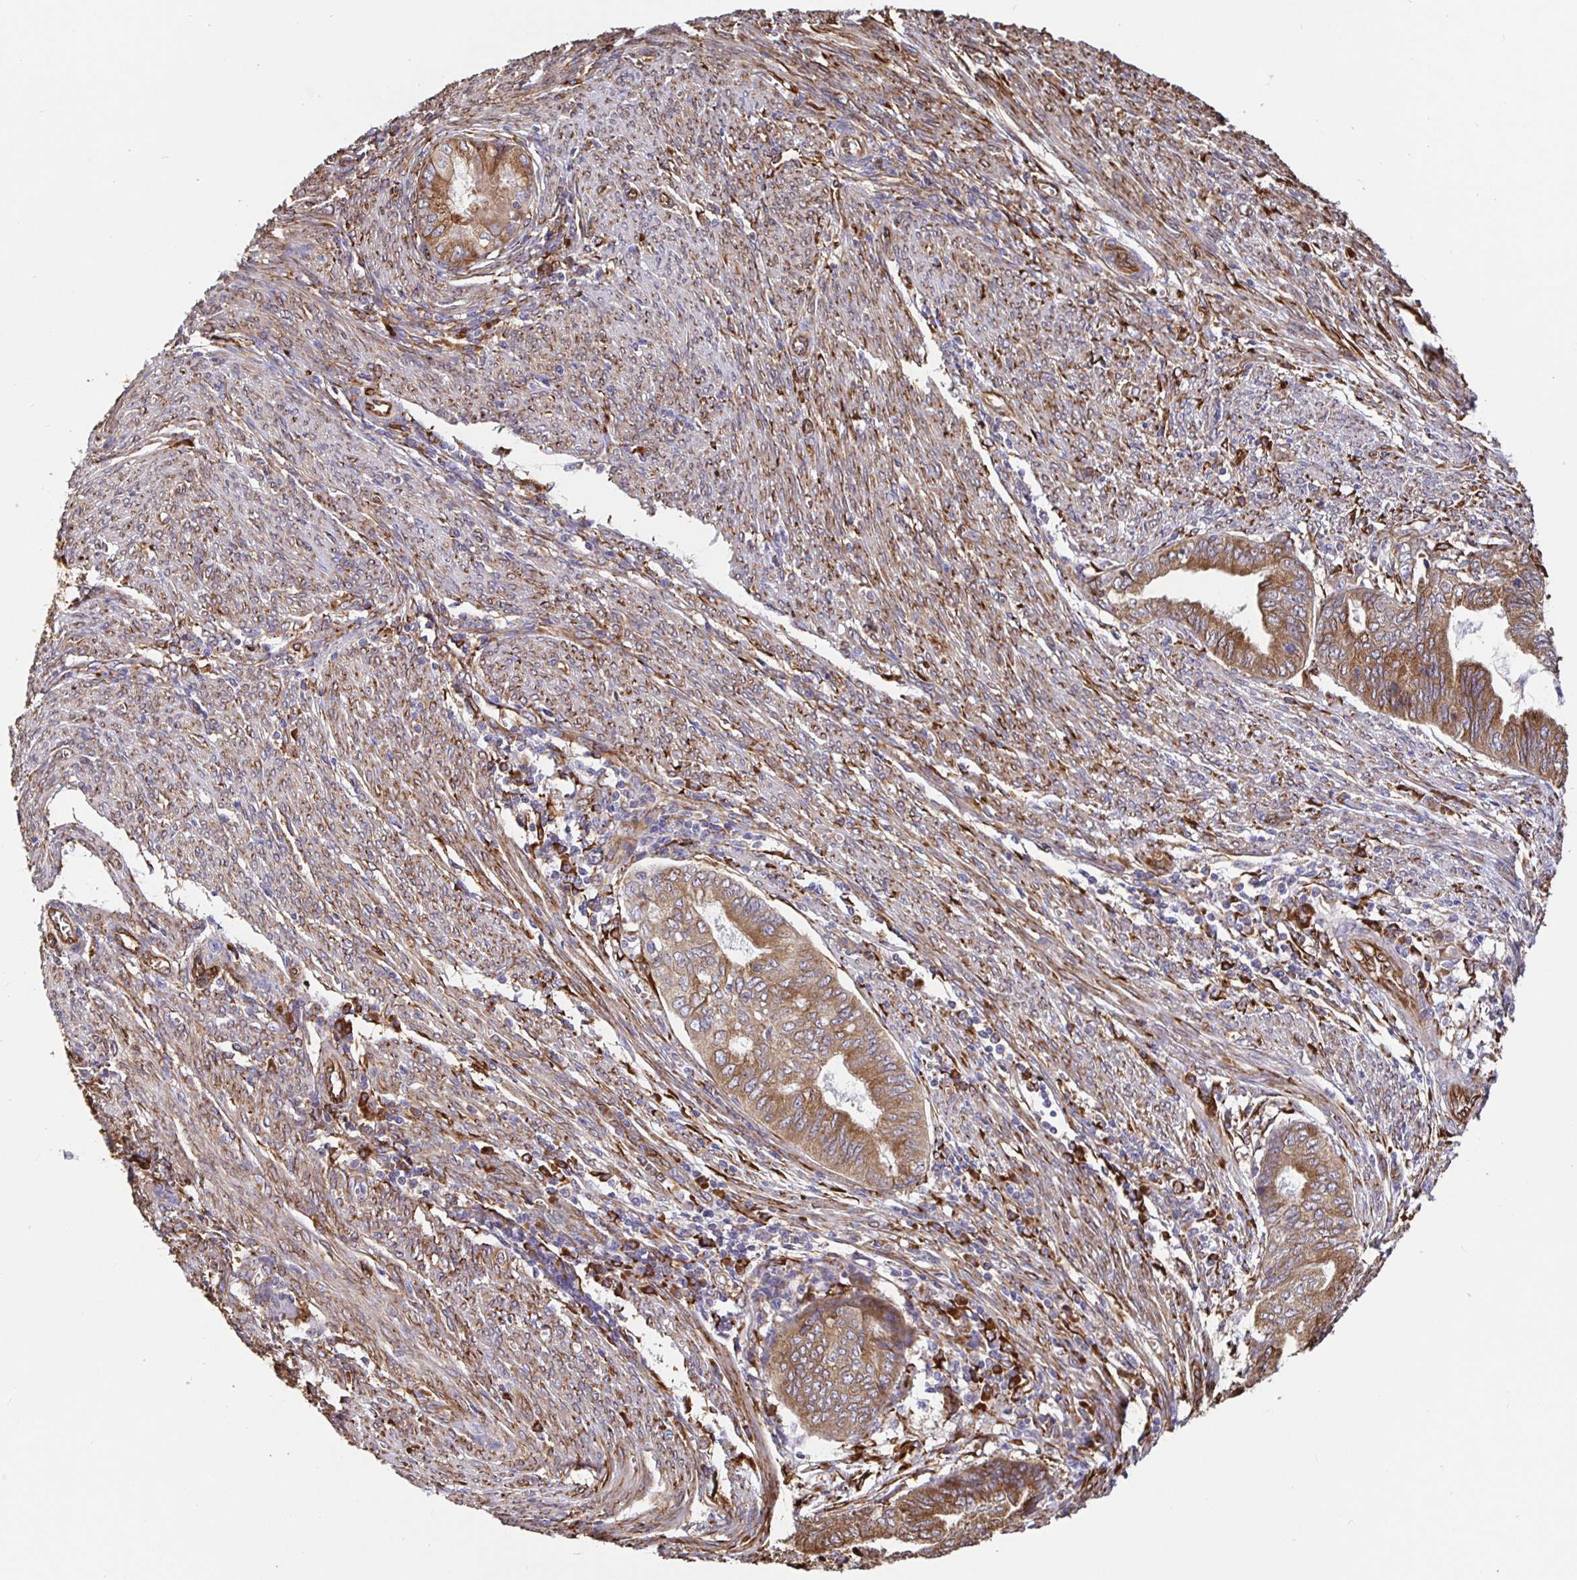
{"staining": {"intensity": "moderate", "quantity": ">75%", "location": "cytoplasmic/membranous"}, "tissue": "endometrial cancer", "cell_type": "Tumor cells", "image_type": "cancer", "snomed": [{"axis": "morphology", "description": "Adenocarcinoma, NOS"}, {"axis": "topography", "description": "Endometrium"}], "caption": "Endometrial cancer tissue demonstrates moderate cytoplasmic/membranous positivity in about >75% of tumor cells, visualized by immunohistochemistry.", "gene": "MAOA", "patient": {"sex": "female", "age": 79}}